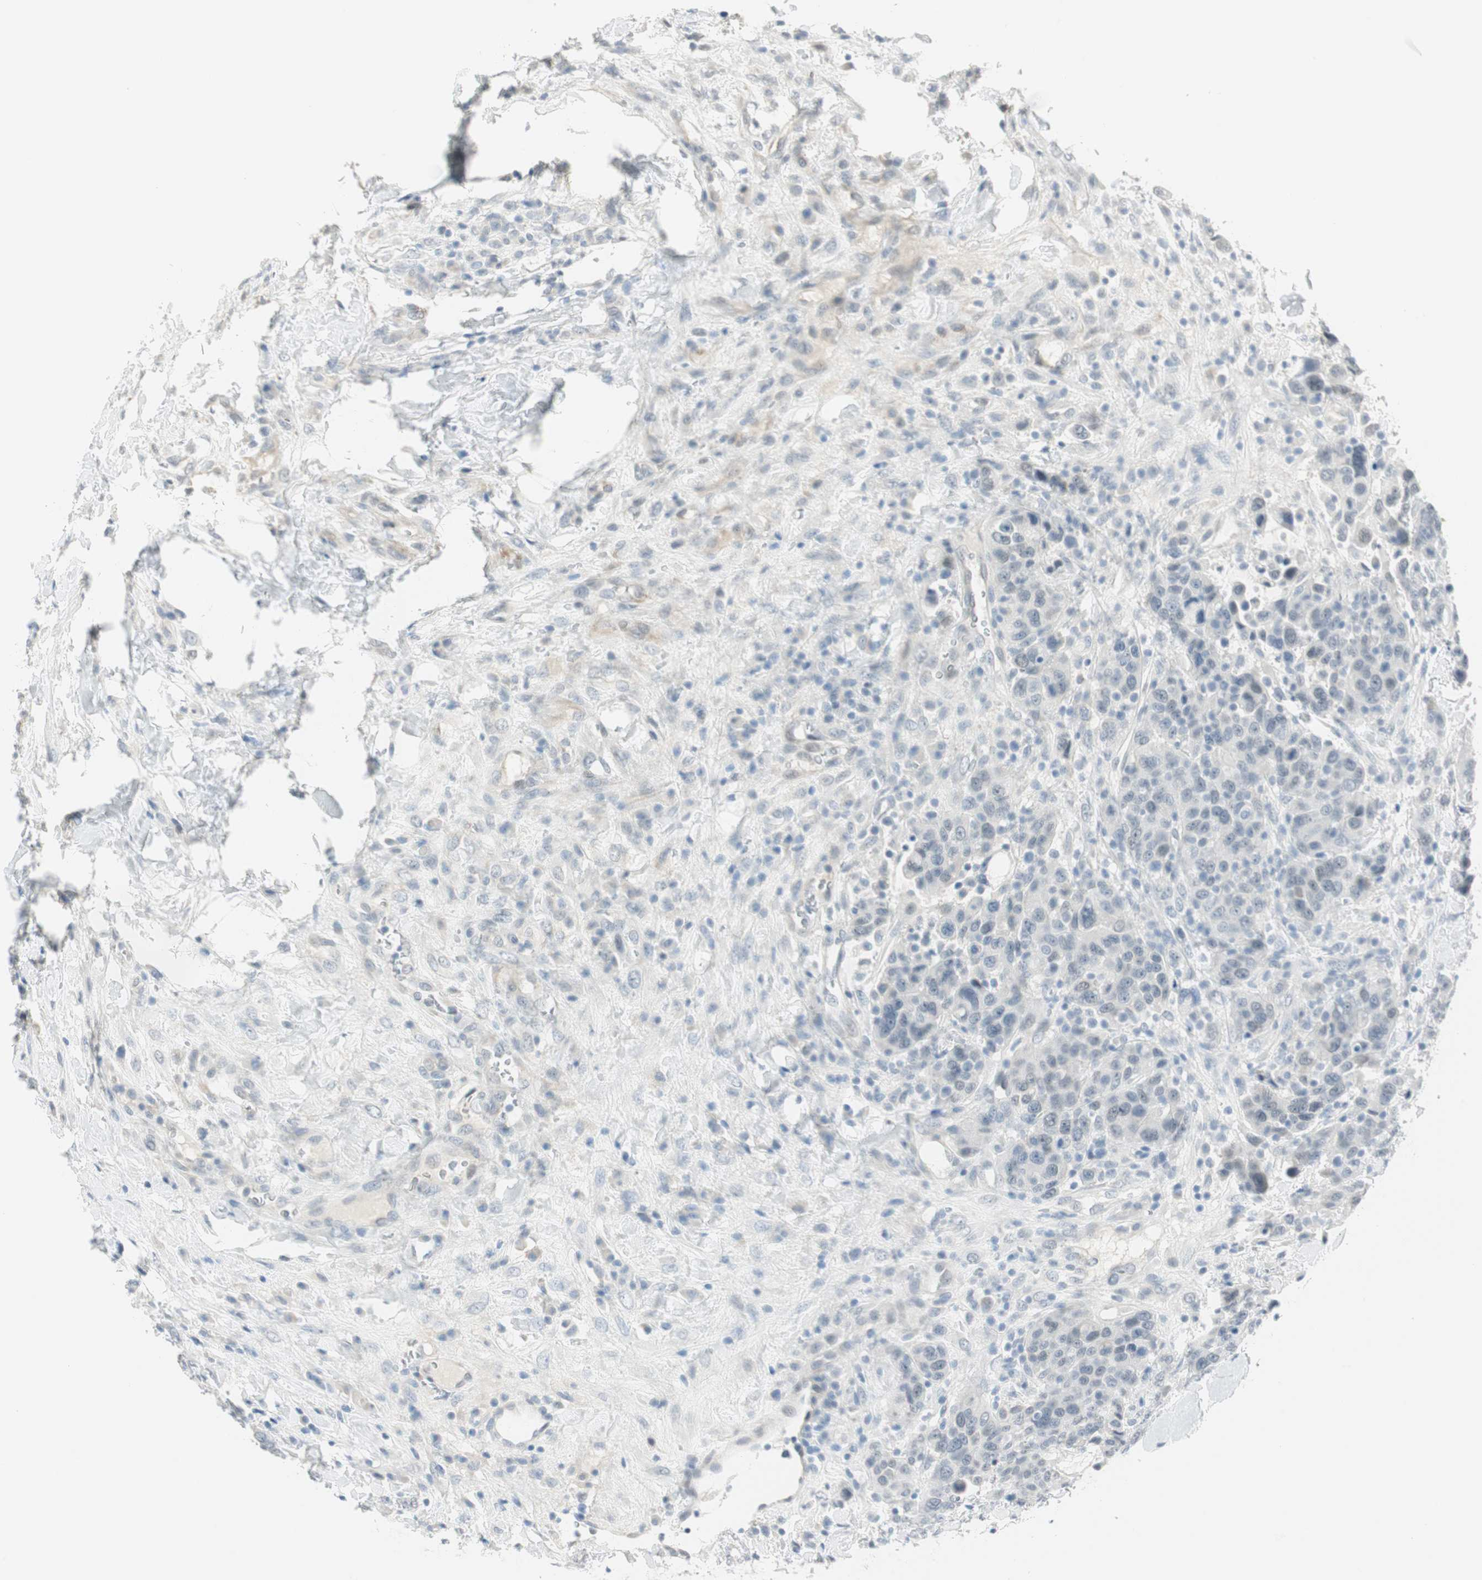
{"staining": {"intensity": "negative", "quantity": "none", "location": "none"}, "tissue": "breast cancer", "cell_type": "Tumor cells", "image_type": "cancer", "snomed": [{"axis": "morphology", "description": "Duct carcinoma"}, {"axis": "topography", "description": "Breast"}], "caption": "Immunohistochemistry (IHC) of human breast cancer (infiltrating ductal carcinoma) demonstrates no staining in tumor cells.", "gene": "MLLT10", "patient": {"sex": "female", "age": 37}}